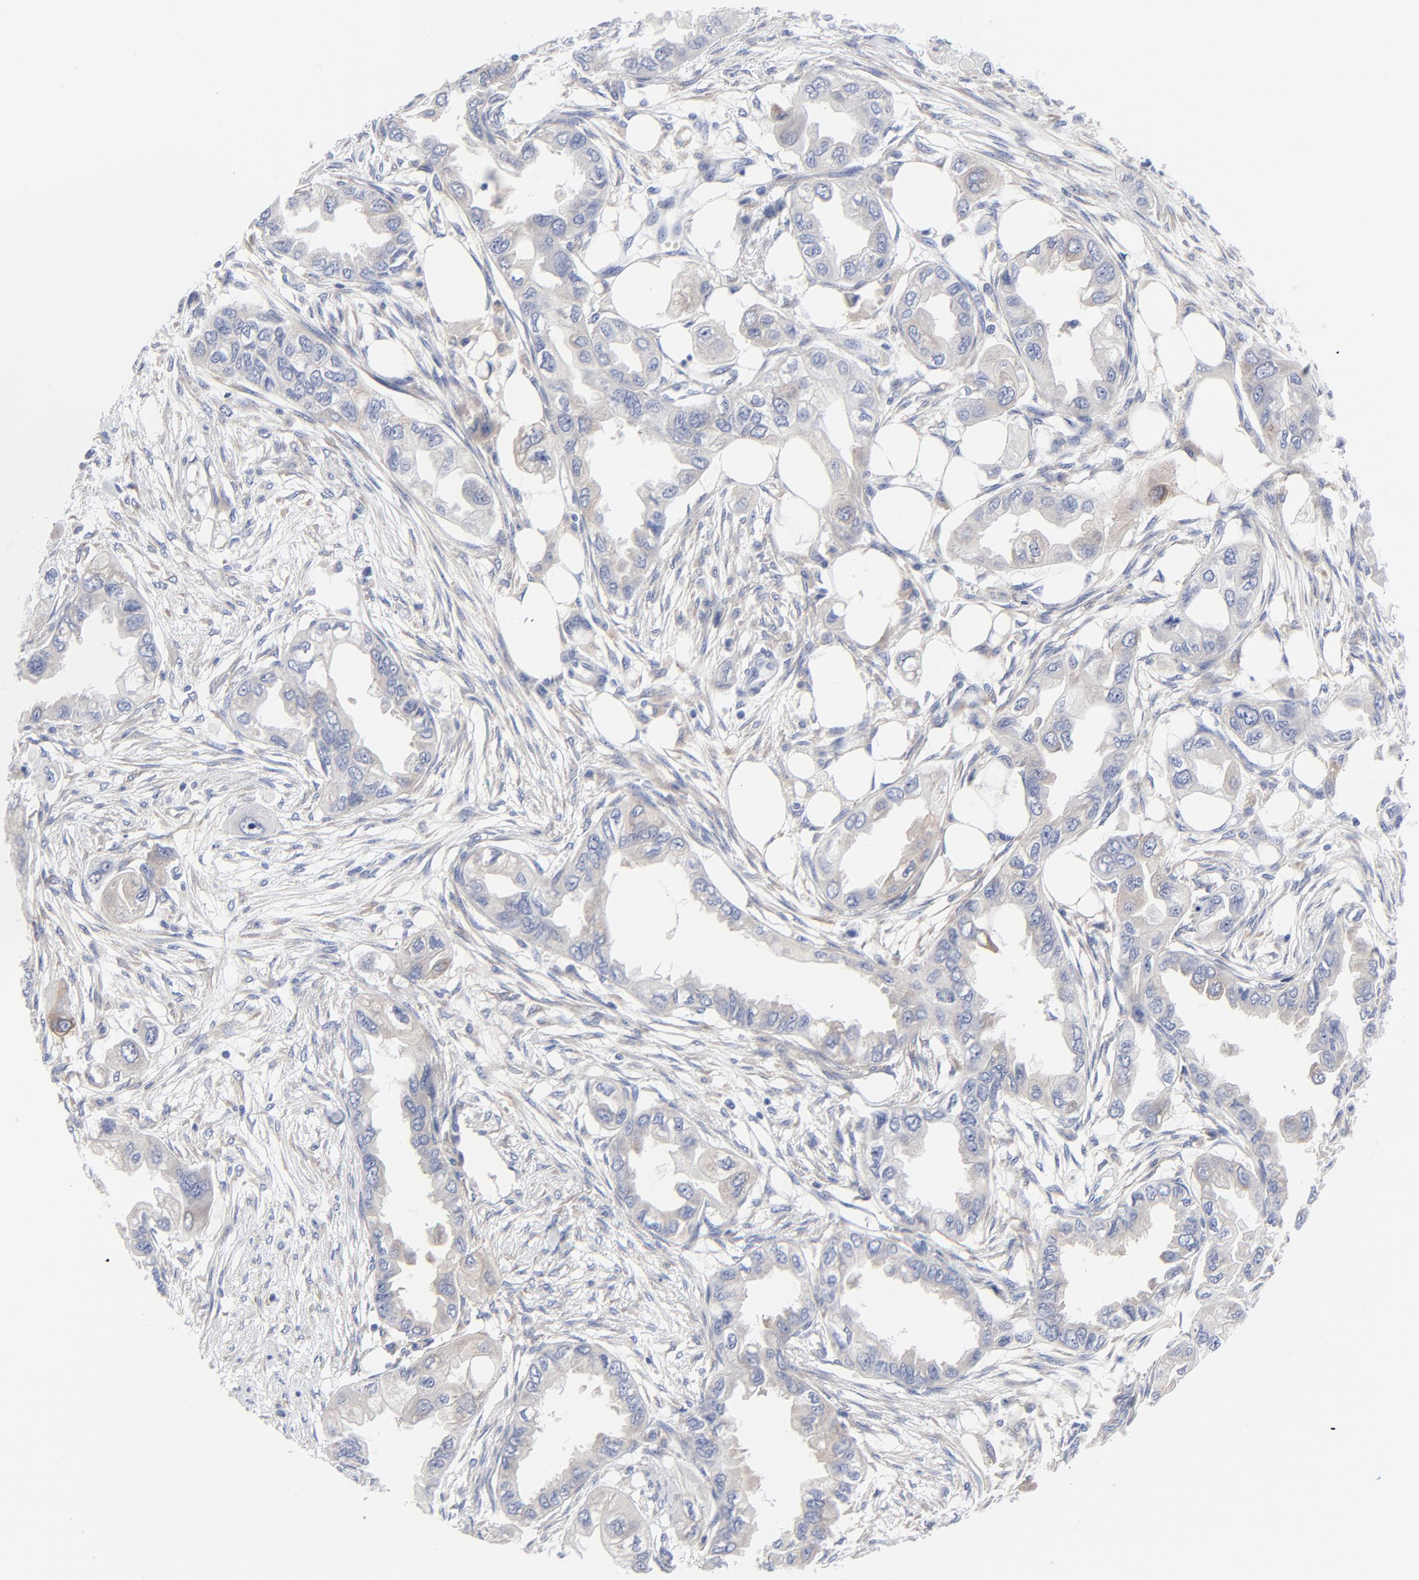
{"staining": {"intensity": "weak", "quantity": "25%-75%", "location": "cytoplasmic/membranous"}, "tissue": "endometrial cancer", "cell_type": "Tumor cells", "image_type": "cancer", "snomed": [{"axis": "morphology", "description": "Adenocarcinoma, NOS"}, {"axis": "topography", "description": "Endometrium"}], "caption": "The micrograph displays immunohistochemical staining of endometrial adenocarcinoma. There is weak cytoplasmic/membranous positivity is appreciated in approximately 25%-75% of tumor cells.", "gene": "STAT2", "patient": {"sex": "female", "age": 67}}